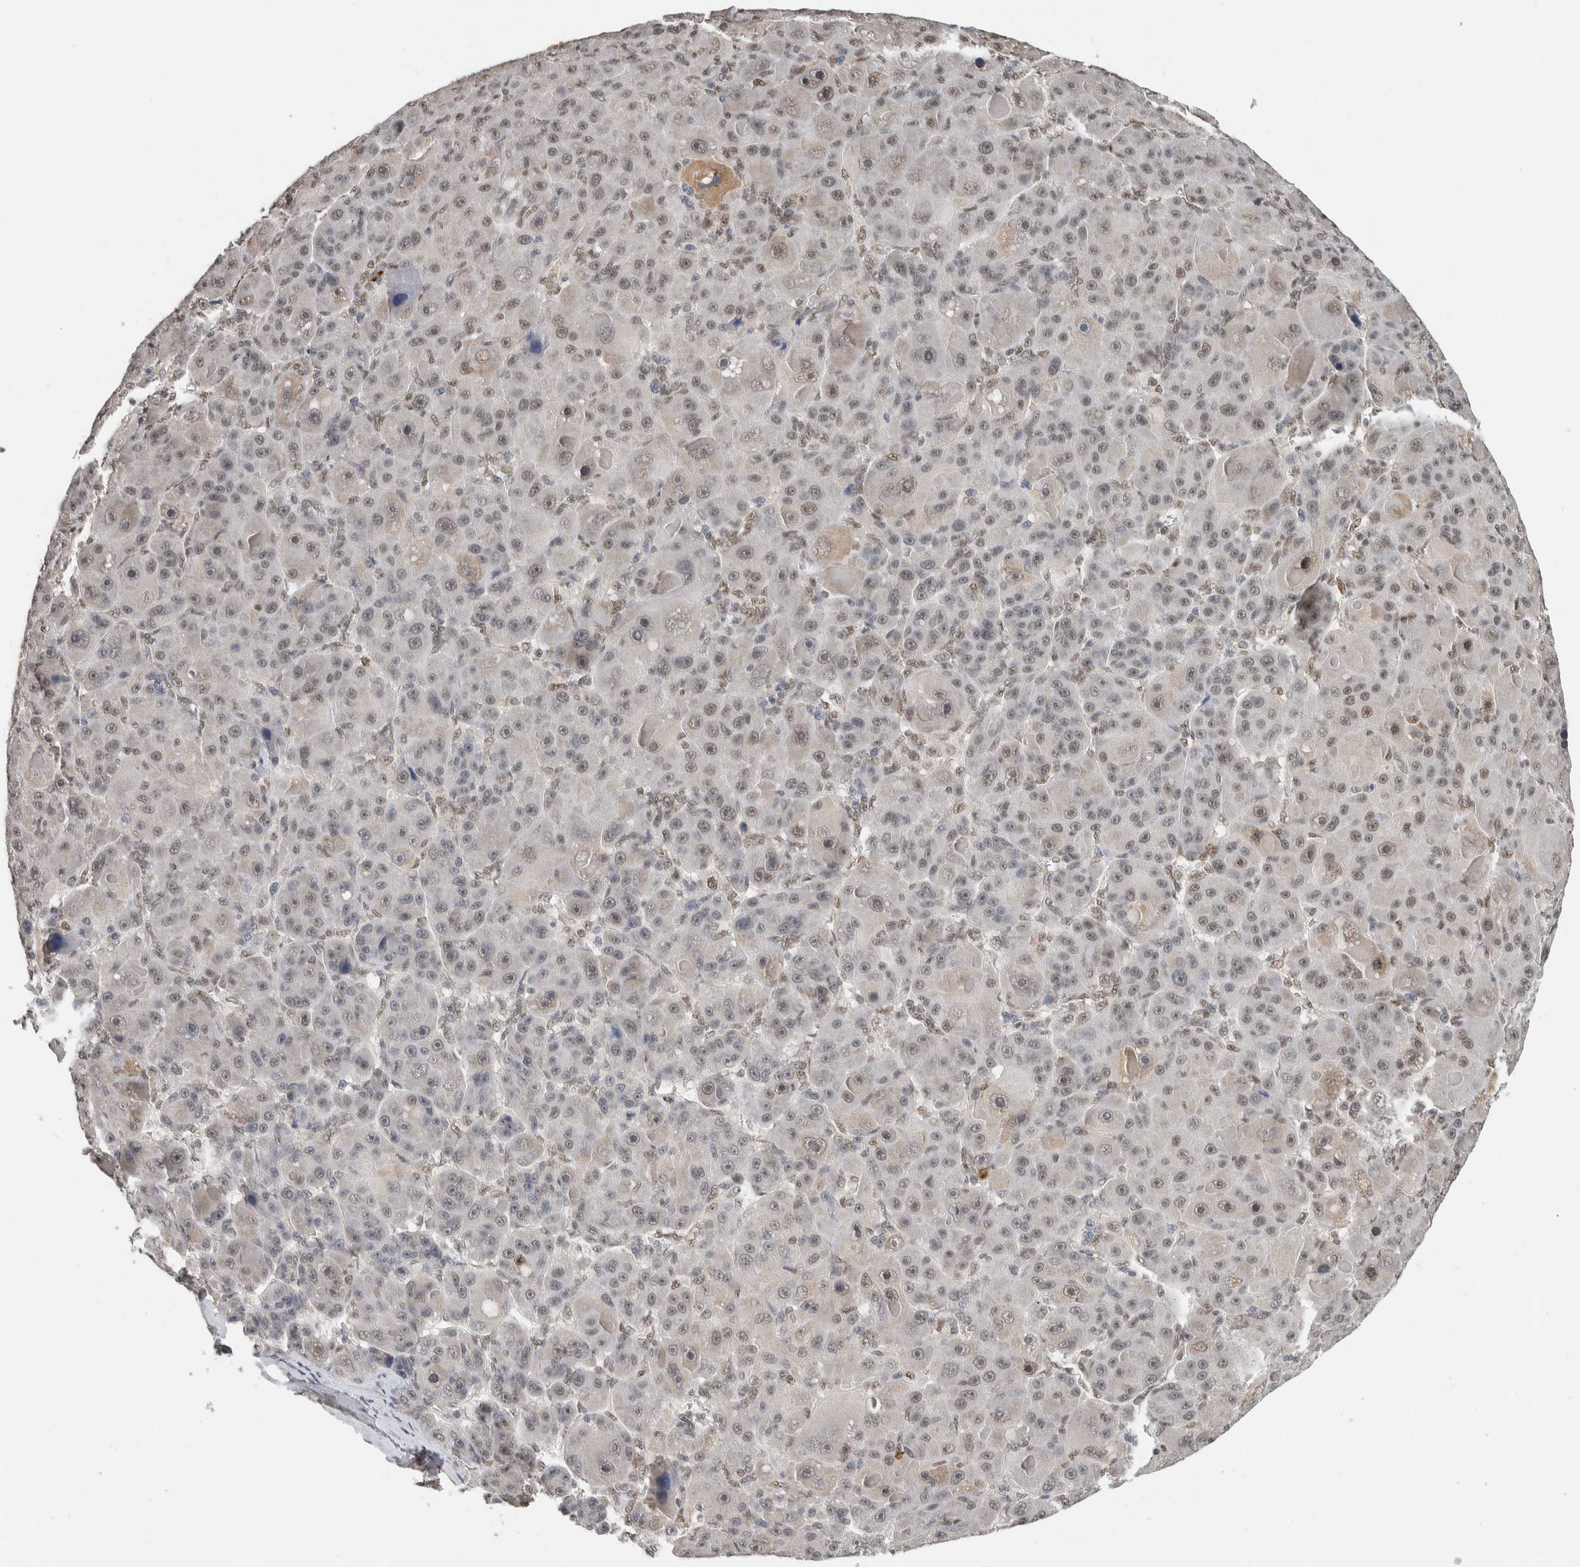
{"staining": {"intensity": "weak", "quantity": "25%-75%", "location": "nuclear"}, "tissue": "liver cancer", "cell_type": "Tumor cells", "image_type": "cancer", "snomed": [{"axis": "morphology", "description": "Carcinoma, Hepatocellular, NOS"}, {"axis": "topography", "description": "Liver"}], "caption": "There is low levels of weak nuclear positivity in tumor cells of hepatocellular carcinoma (liver), as demonstrated by immunohistochemical staining (brown color).", "gene": "DDX42", "patient": {"sex": "male", "age": 76}}